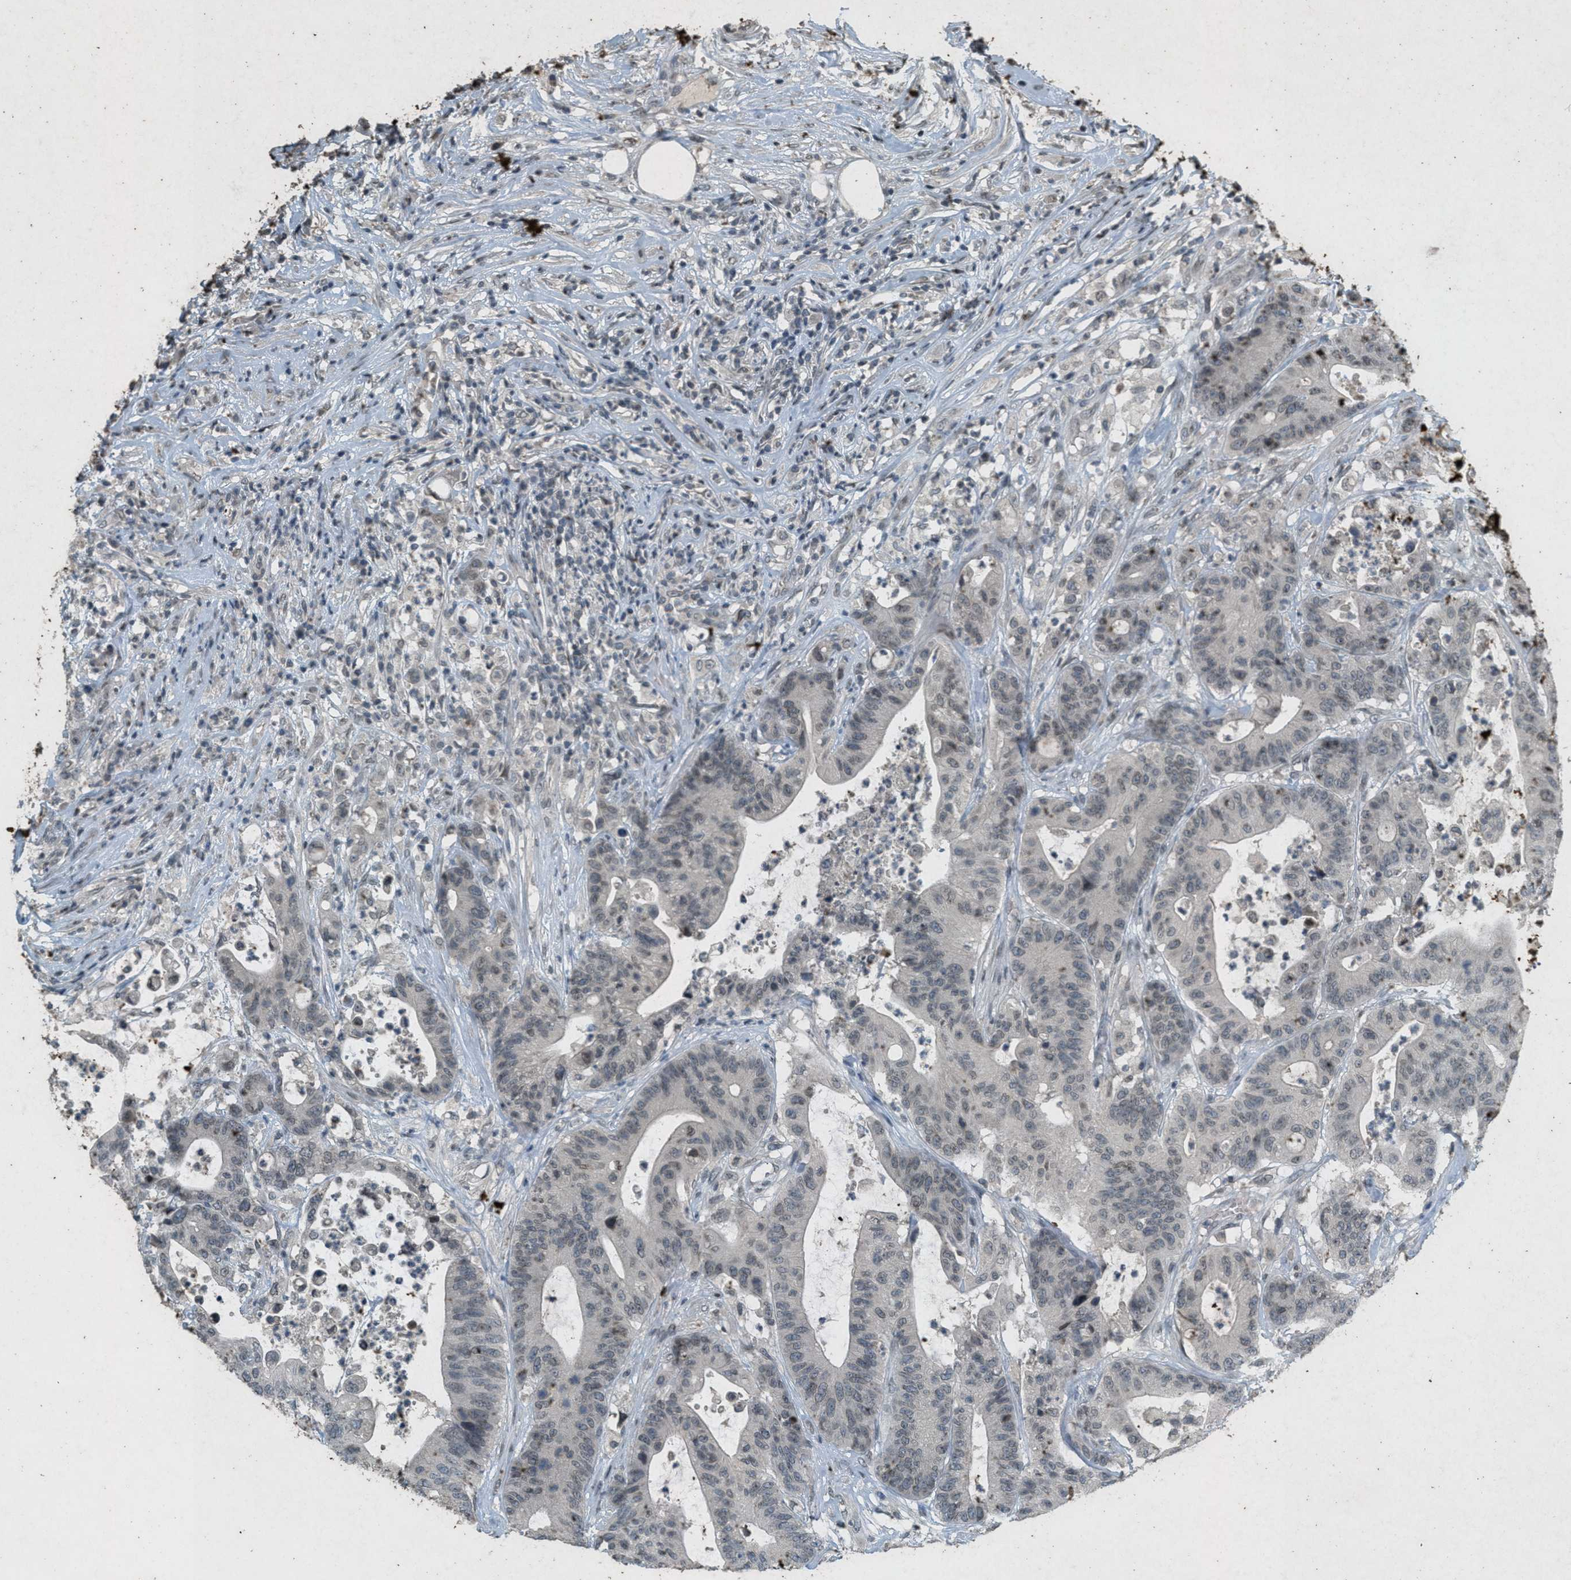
{"staining": {"intensity": "weak", "quantity": "<25%", "location": "cytoplasmic/membranous,nuclear"}, "tissue": "colorectal cancer", "cell_type": "Tumor cells", "image_type": "cancer", "snomed": [{"axis": "morphology", "description": "Adenocarcinoma, NOS"}, {"axis": "topography", "description": "Colon"}], "caption": "High power microscopy photomicrograph of an immunohistochemistry image of adenocarcinoma (colorectal), revealing no significant expression in tumor cells.", "gene": "ABHD6", "patient": {"sex": "female", "age": 84}}